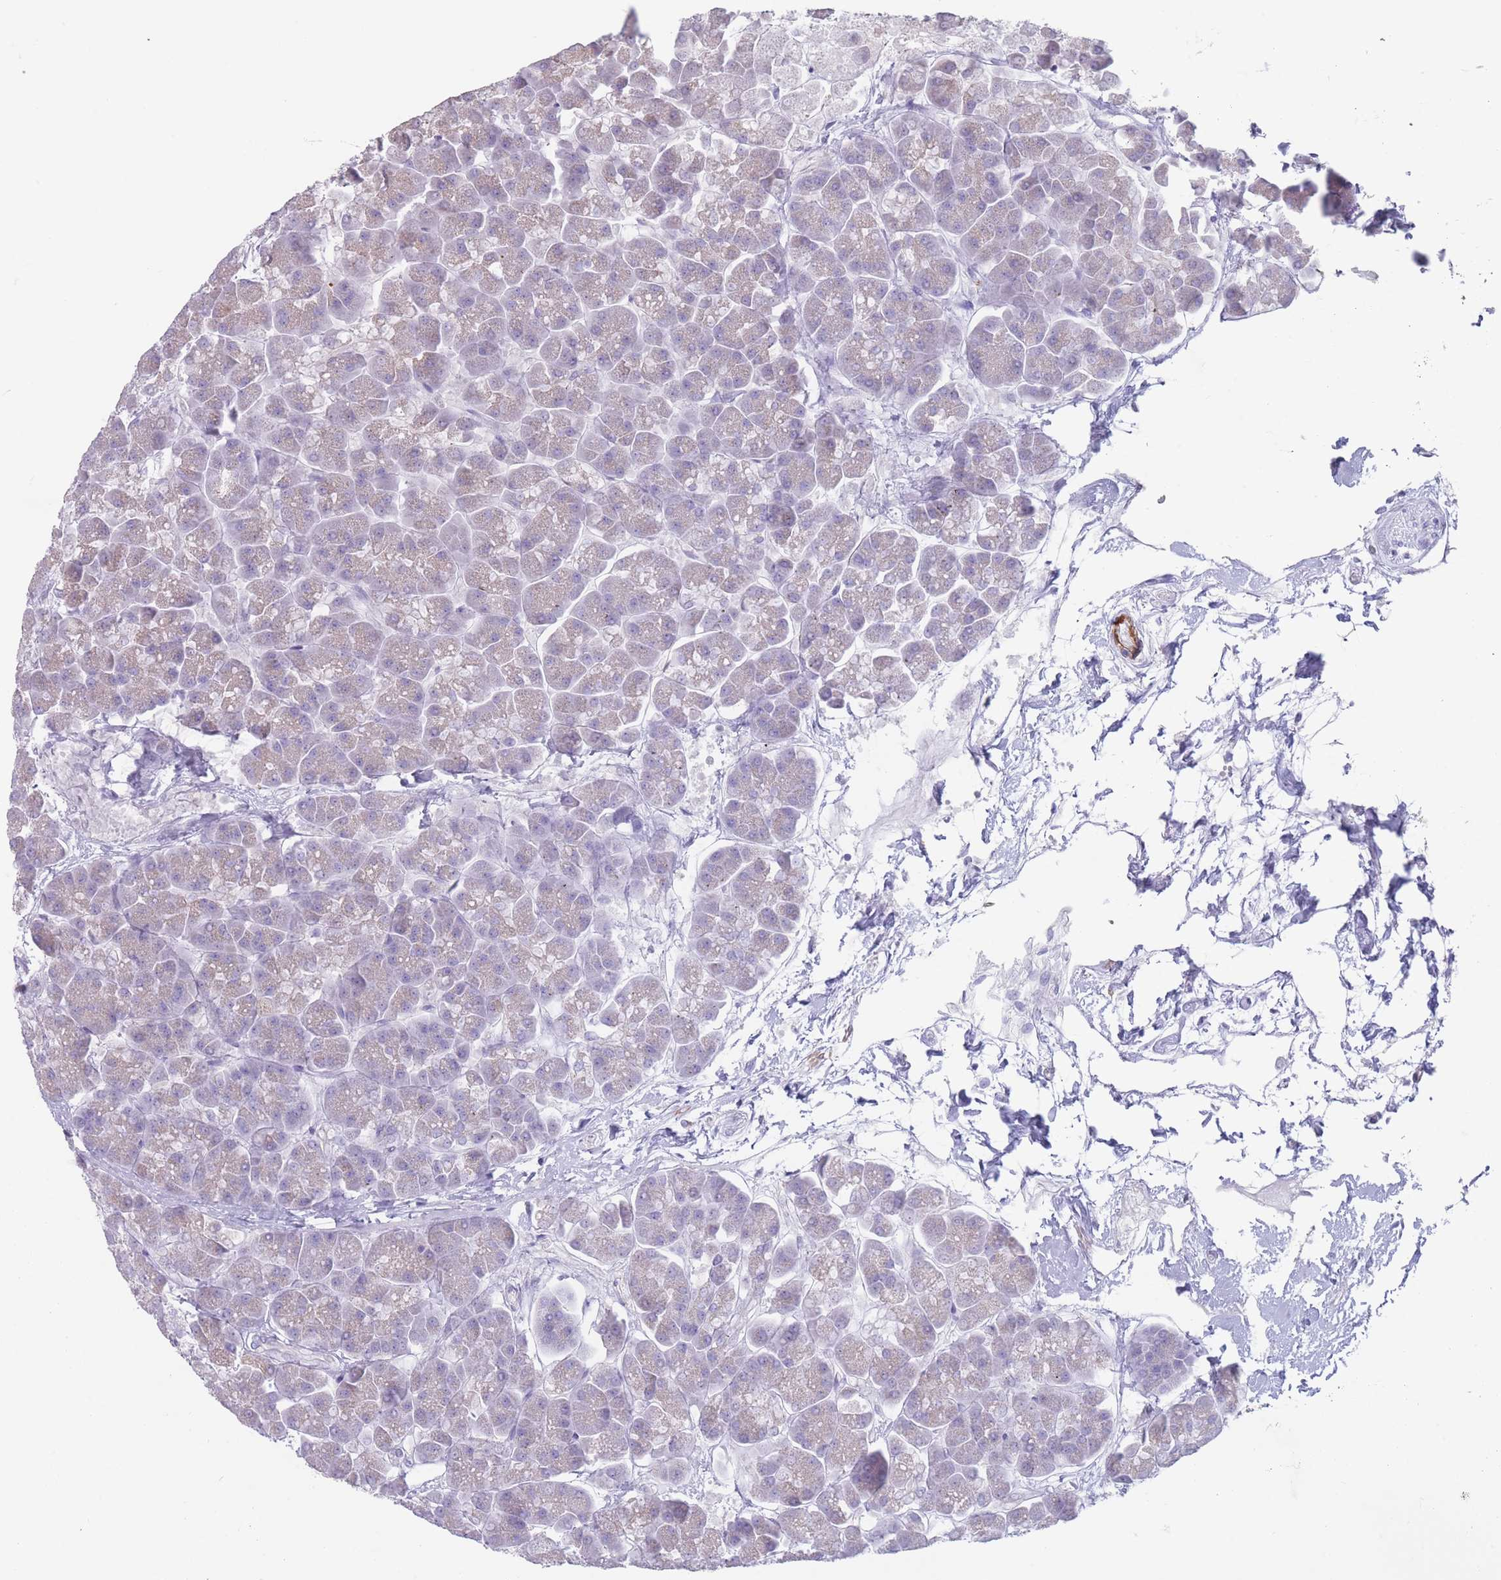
{"staining": {"intensity": "negative", "quantity": "none", "location": "none"}, "tissue": "pancreas", "cell_type": "Exocrine glandular cells", "image_type": "normal", "snomed": [{"axis": "morphology", "description": "Normal tissue, NOS"}, {"axis": "topography", "description": "Pancreas"}, {"axis": "topography", "description": "Peripheral nerve tissue"}], "caption": "Protein analysis of benign pancreas reveals no significant expression in exocrine glandular cells. Brightfield microscopy of immunohistochemistry (IHC) stained with DAB (3,3'-diaminobenzidine) (brown) and hematoxylin (blue), captured at high magnification.", "gene": "RHBG", "patient": {"sex": "male", "age": 54}}